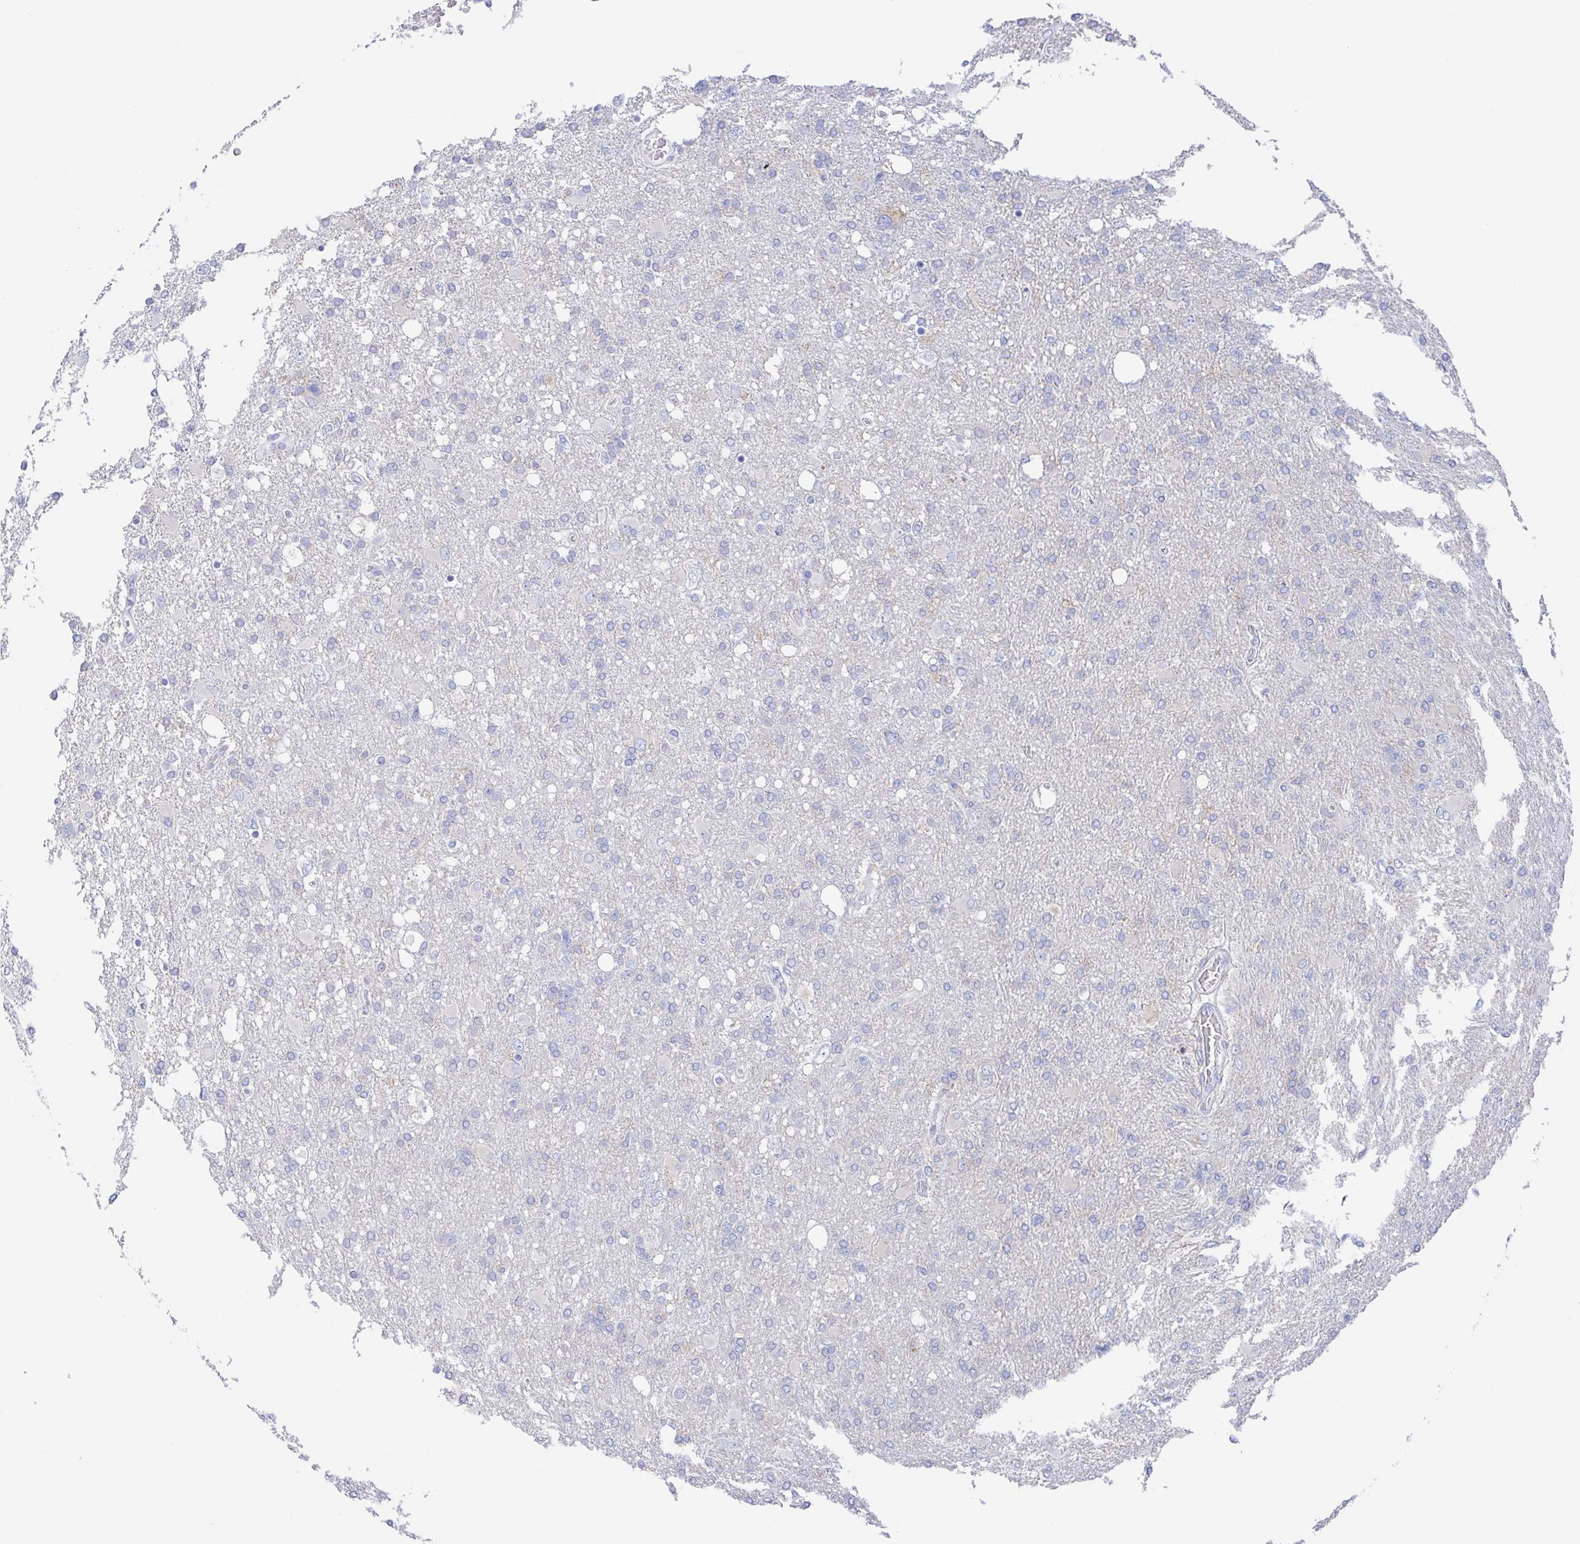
{"staining": {"intensity": "negative", "quantity": "none", "location": "none"}, "tissue": "glioma", "cell_type": "Tumor cells", "image_type": "cancer", "snomed": [{"axis": "morphology", "description": "Glioma, malignant, High grade"}, {"axis": "topography", "description": "Brain"}], "caption": "This is a photomicrograph of IHC staining of glioma, which shows no positivity in tumor cells.", "gene": "FCGR3A", "patient": {"sex": "male", "age": 61}}